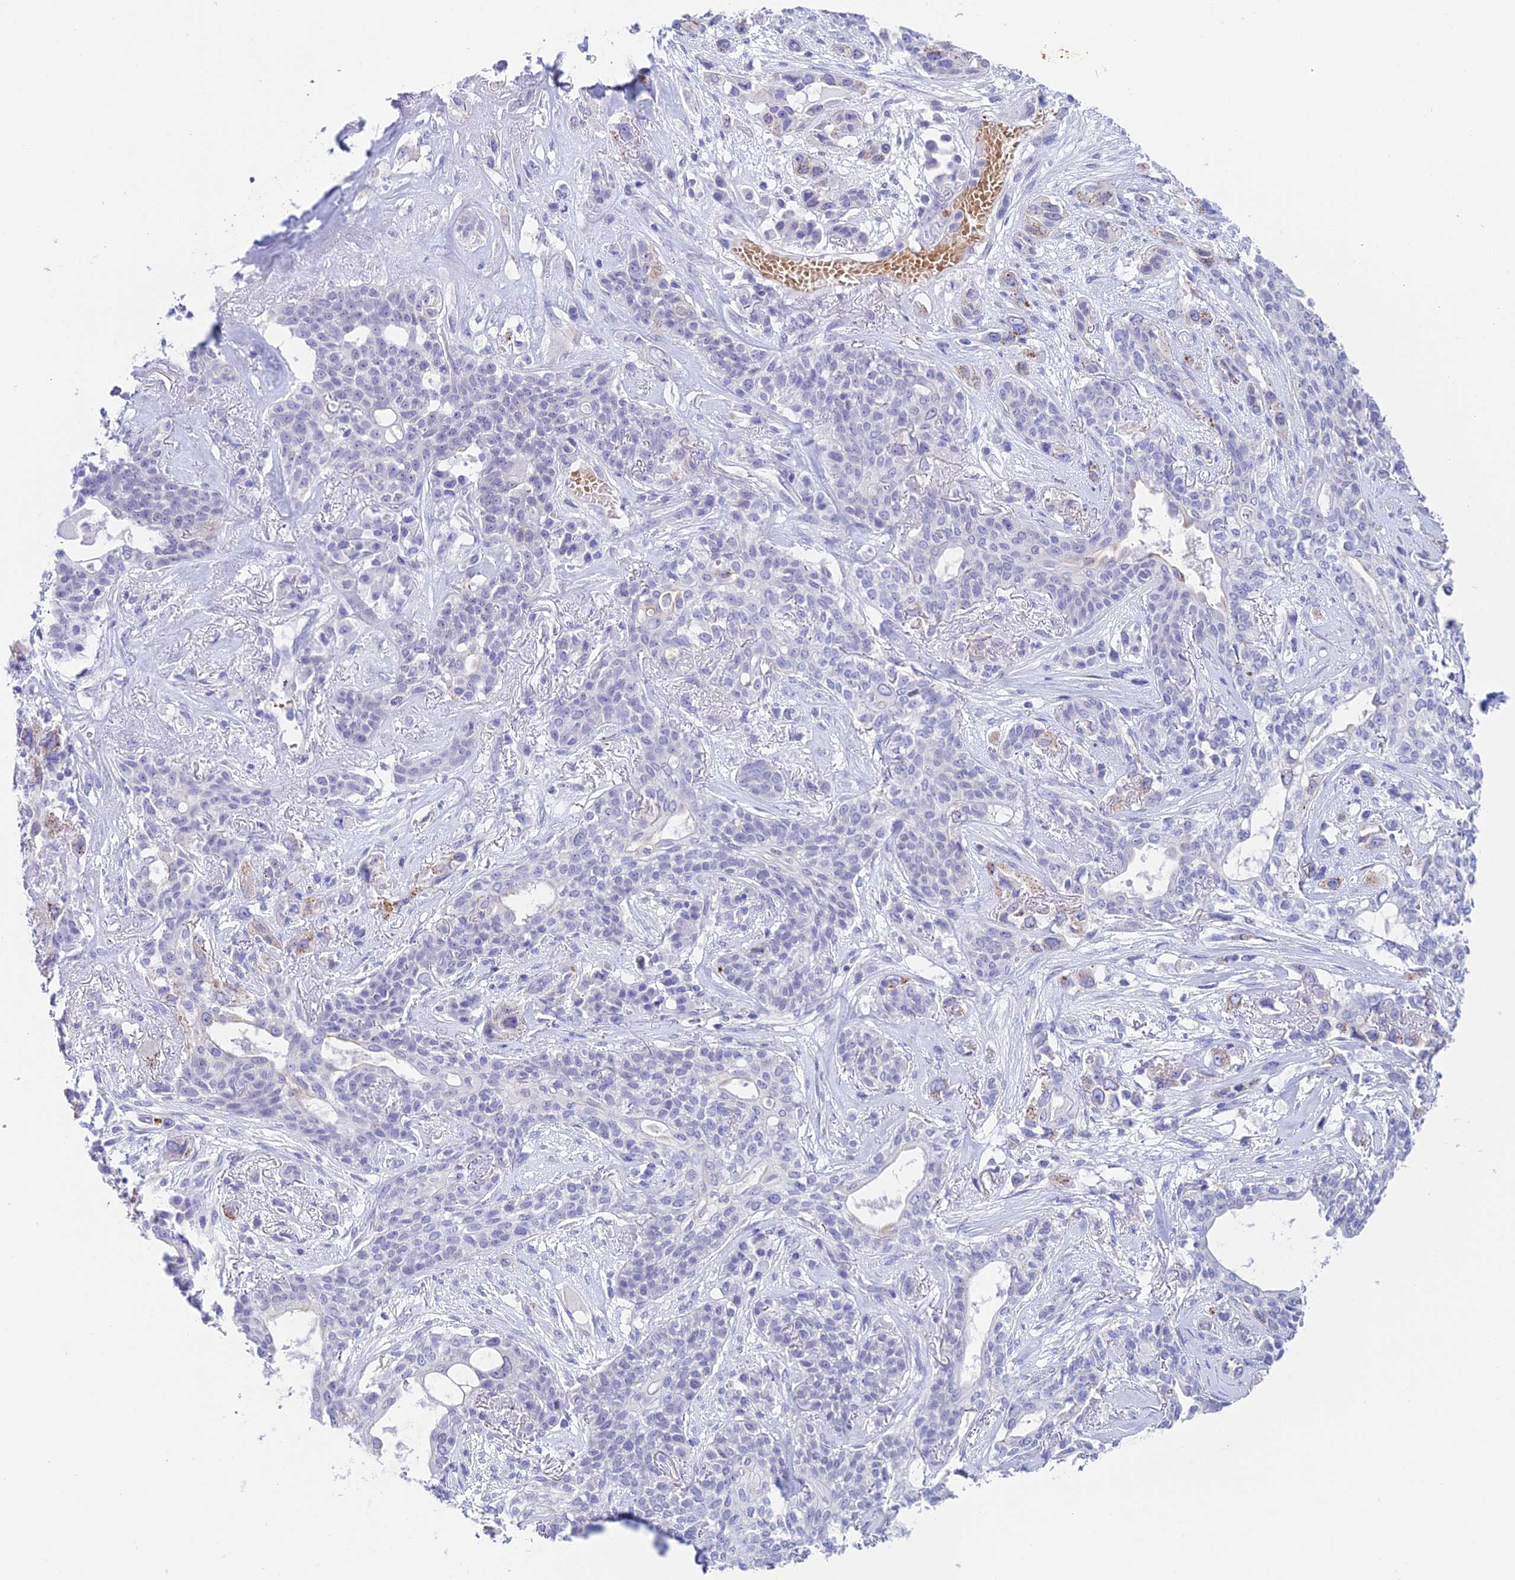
{"staining": {"intensity": "negative", "quantity": "none", "location": "none"}, "tissue": "lung cancer", "cell_type": "Tumor cells", "image_type": "cancer", "snomed": [{"axis": "morphology", "description": "Squamous cell carcinoma, NOS"}, {"axis": "topography", "description": "Lung"}], "caption": "Tumor cells are negative for protein expression in human lung cancer.", "gene": "RASGEF1B", "patient": {"sex": "female", "age": 70}}